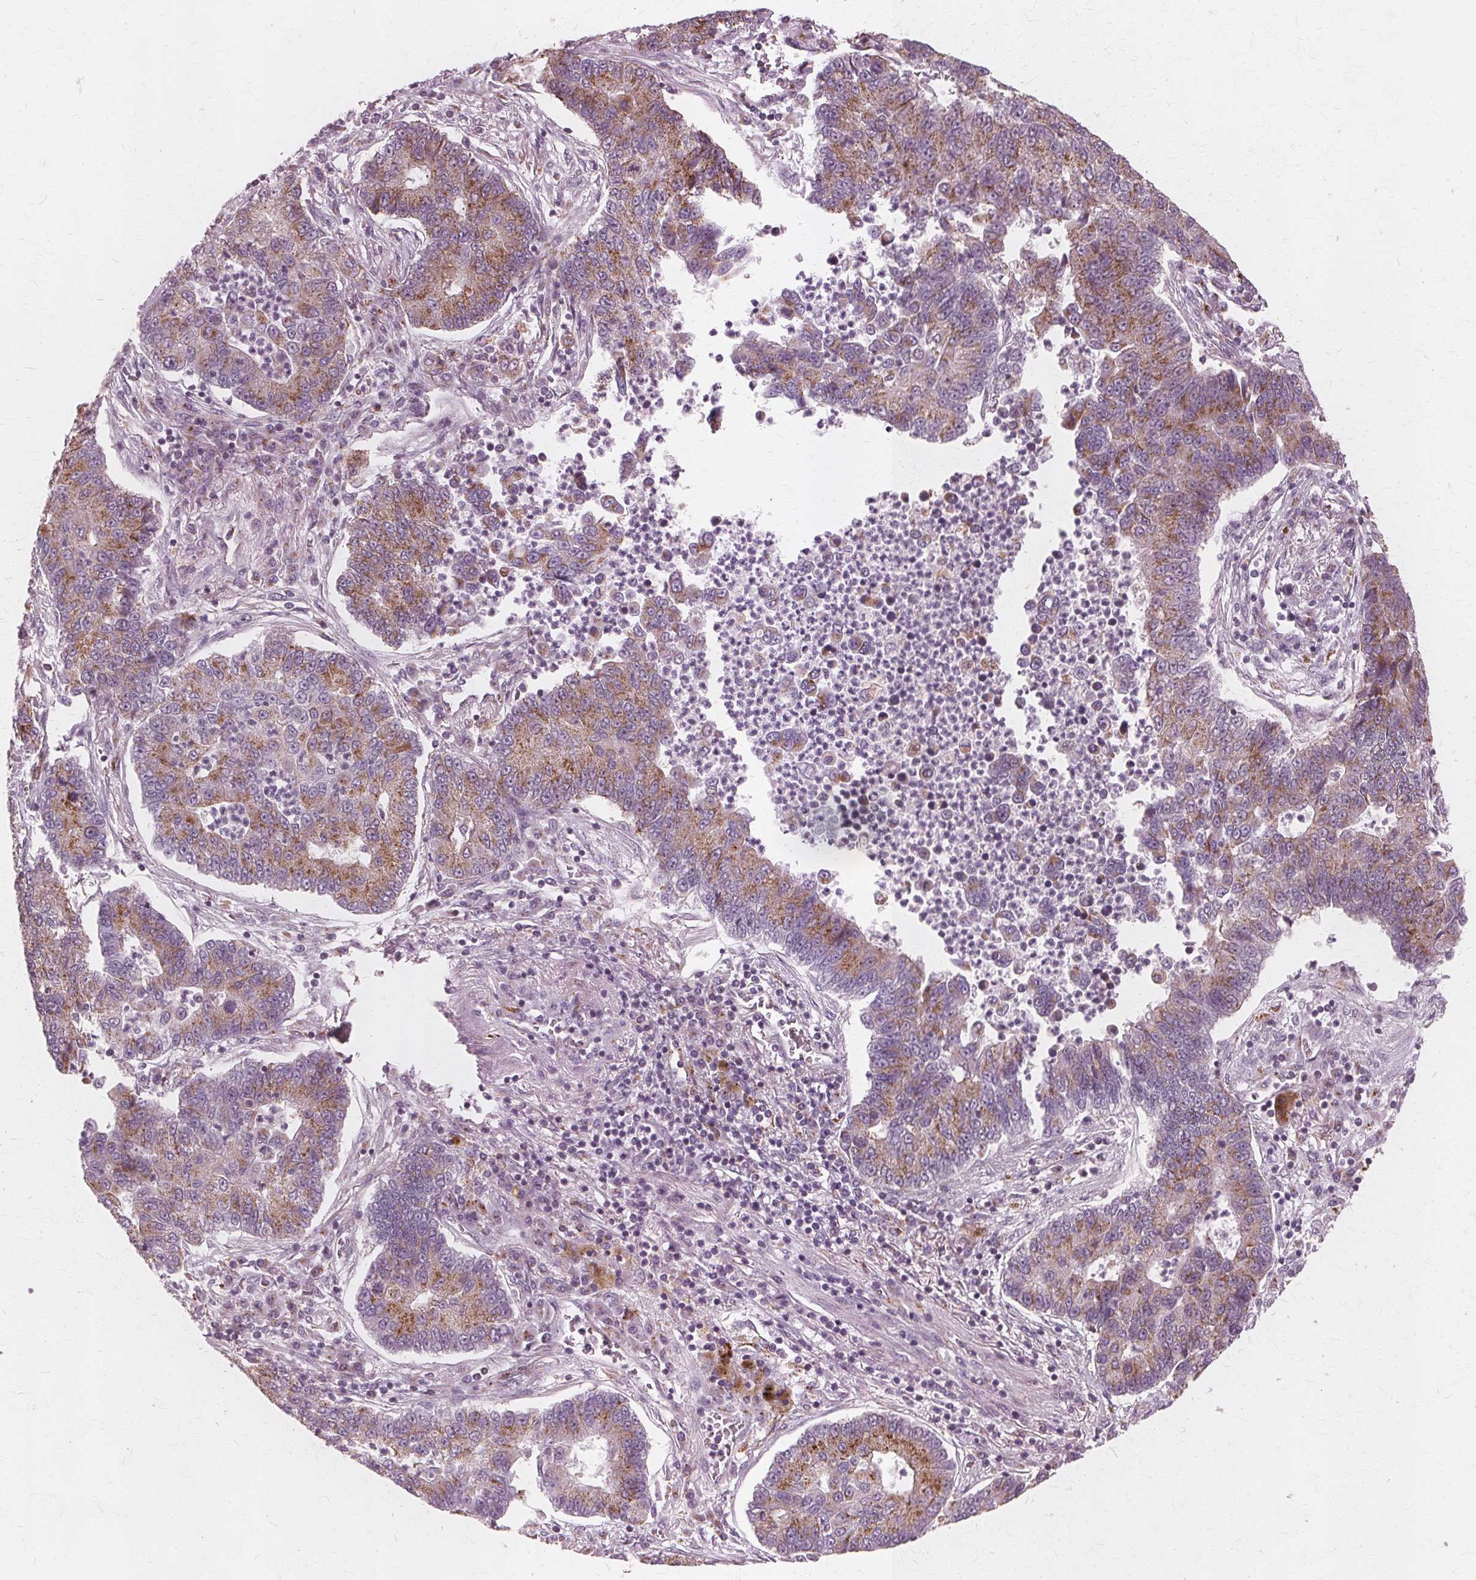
{"staining": {"intensity": "moderate", "quantity": "25%-75%", "location": "cytoplasmic/membranous"}, "tissue": "lung cancer", "cell_type": "Tumor cells", "image_type": "cancer", "snomed": [{"axis": "morphology", "description": "Adenocarcinoma, NOS"}, {"axis": "topography", "description": "Lung"}], "caption": "Lung cancer (adenocarcinoma) was stained to show a protein in brown. There is medium levels of moderate cytoplasmic/membranous expression in about 25%-75% of tumor cells. (DAB = brown stain, brightfield microscopy at high magnification).", "gene": "DNASE2", "patient": {"sex": "female", "age": 57}}